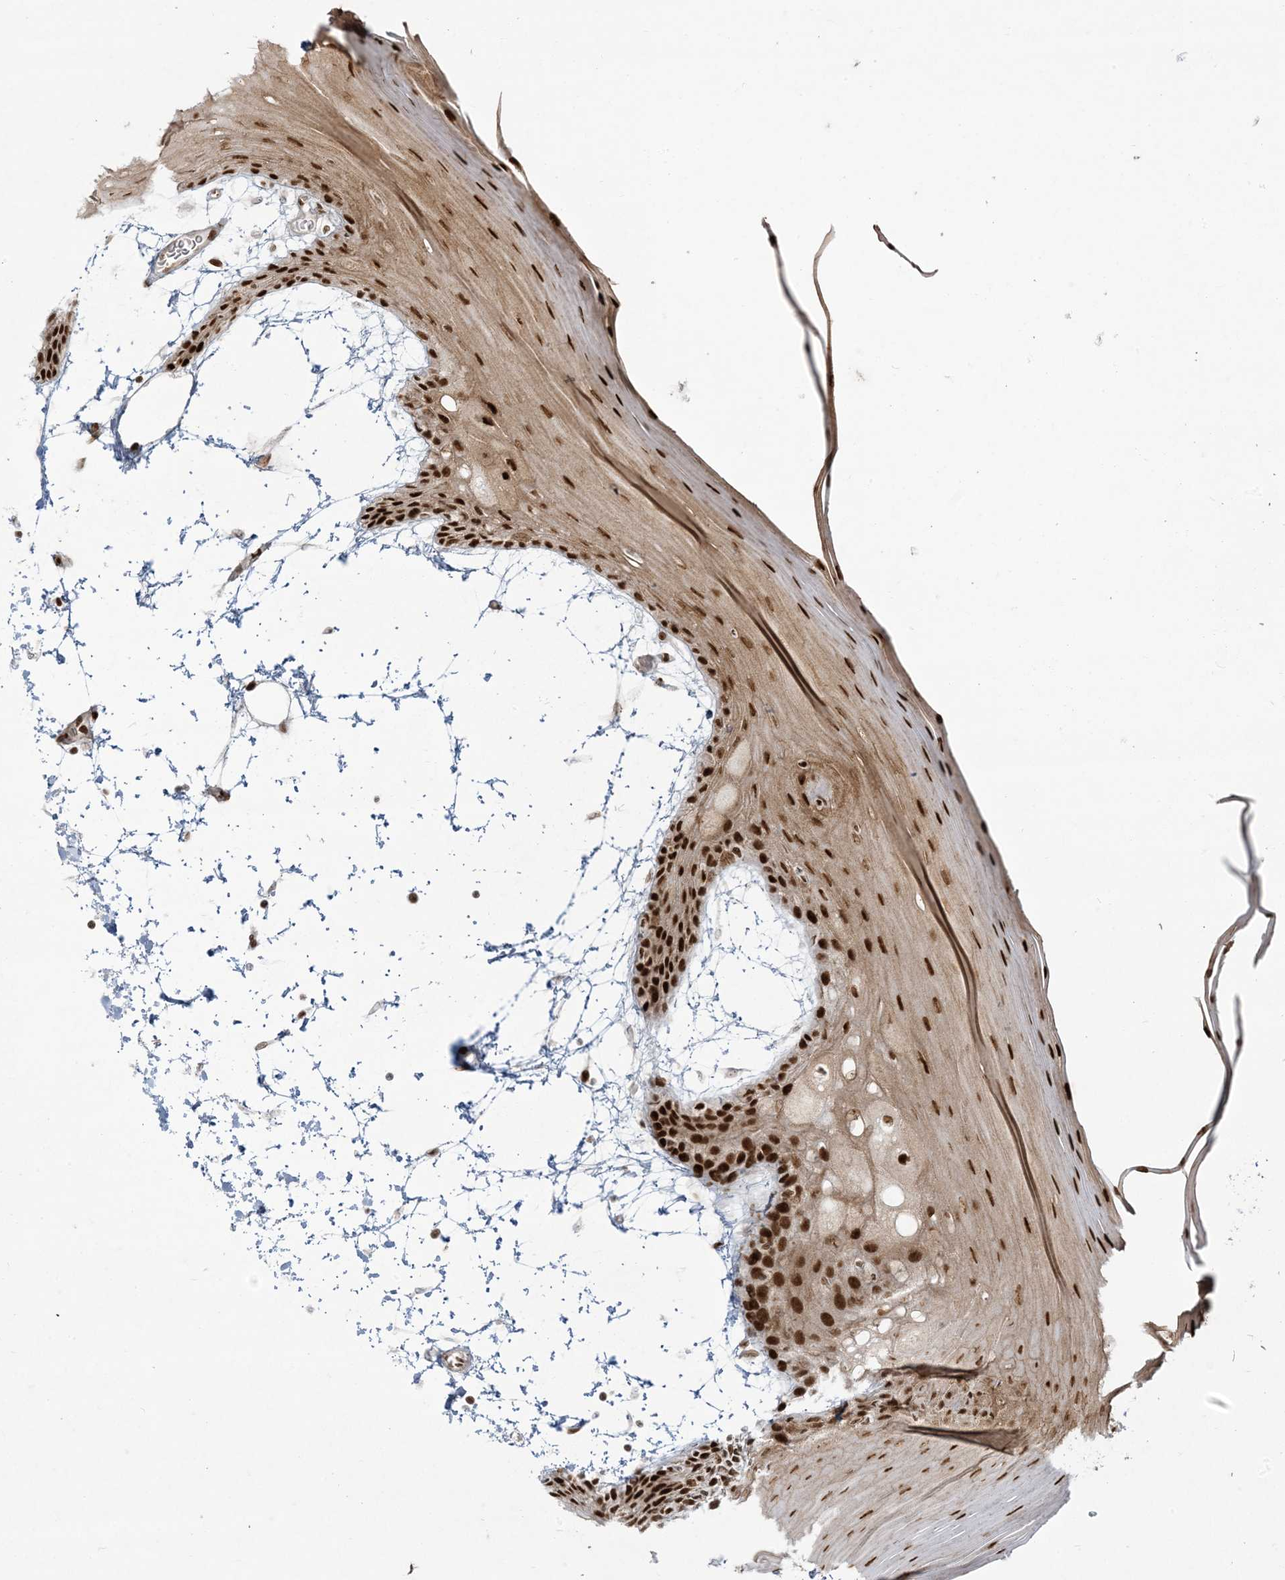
{"staining": {"intensity": "strong", "quantity": ">75%", "location": "cytoplasmic/membranous,nuclear"}, "tissue": "oral mucosa", "cell_type": "Squamous epithelial cells", "image_type": "normal", "snomed": [{"axis": "morphology", "description": "Normal tissue, NOS"}, {"axis": "topography", "description": "Skeletal muscle"}, {"axis": "topography", "description": "Oral tissue"}, {"axis": "topography", "description": "Salivary gland"}, {"axis": "topography", "description": "Peripheral nerve tissue"}], "caption": "Protein expression analysis of benign oral mucosa exhibits strong cytoplasmic/membranous,nuclear expression in approximately >75% of squamous epithelial cells.", "gene": "RBM10", "patient": {"sex": "male", "age": 54}}